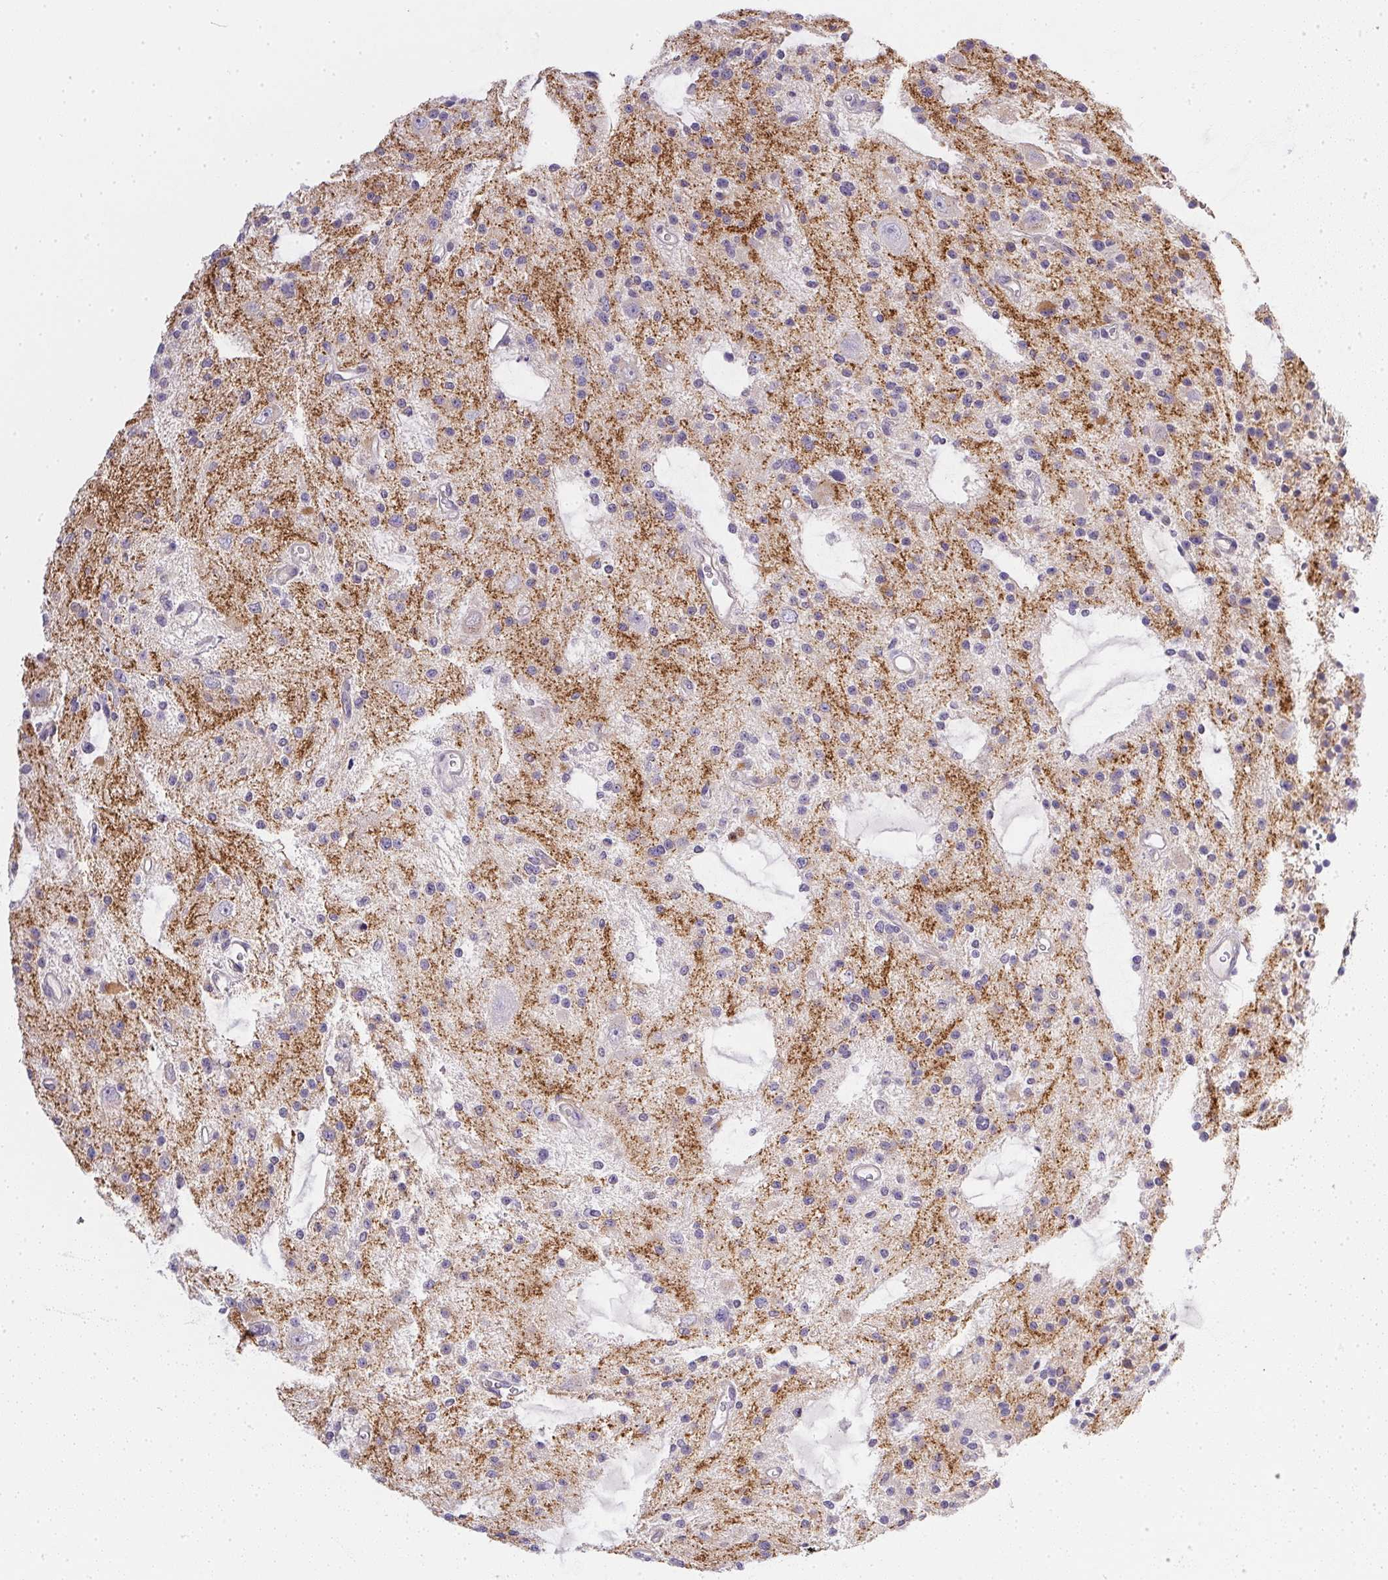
{"staining": {"intensity": "negative", "quantity": "none", "location": "none"}, "tissue": "glioma", "cell_type": "Tumor cells", "image_type": "cancer", "snomed": [{"axis": "morphology", "description": "Glioma, malignant, Low grade"}, {"axis": "topography", "description": "Brain"}], "caption": "DAB immunohistochemical staining of glioma displays no significant positivity in tumor cells.", "gene": "SLC17A7", "patient": {"sex": "male", "age": 43}}